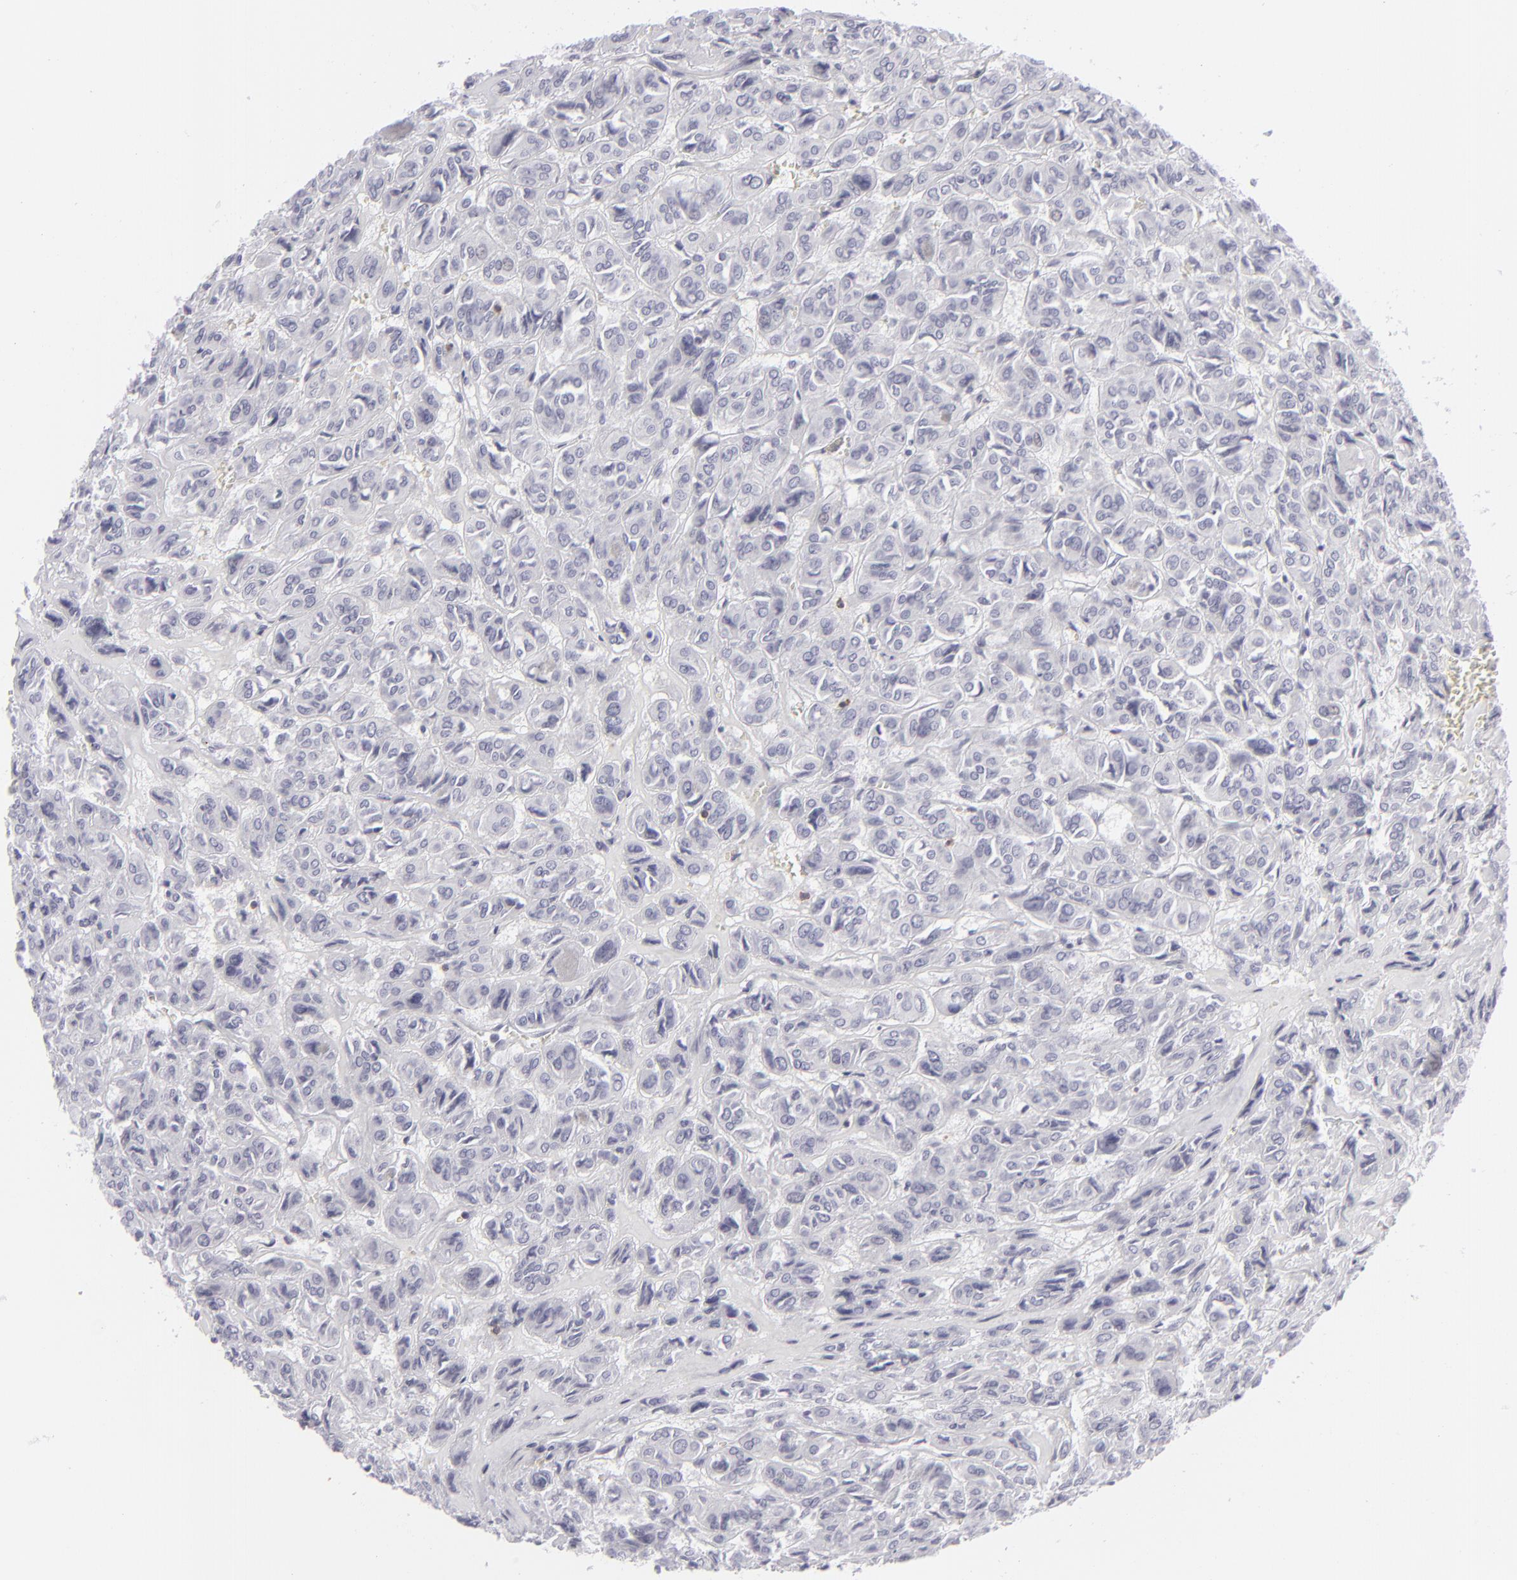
{"staining": {"intensity": "negative", "quantity": "none", "location": "none"}, "tissue": "thyroid cancer", "cell_type": "Tumor cells", "image_type": "cancer", "snomed": [{"axis": "morphology", "description": "Follicular adenoma carcinoma, NOS"}, {"axis": "topography", "description": "Thyroid gland"}], "caption": "Photomicrograph shows no protein positivity in tumor cells of thyroid follicular adenoma carcinoma tissue.", "gene": "CD7", "patient": {"sex": "female", "age": 71}}